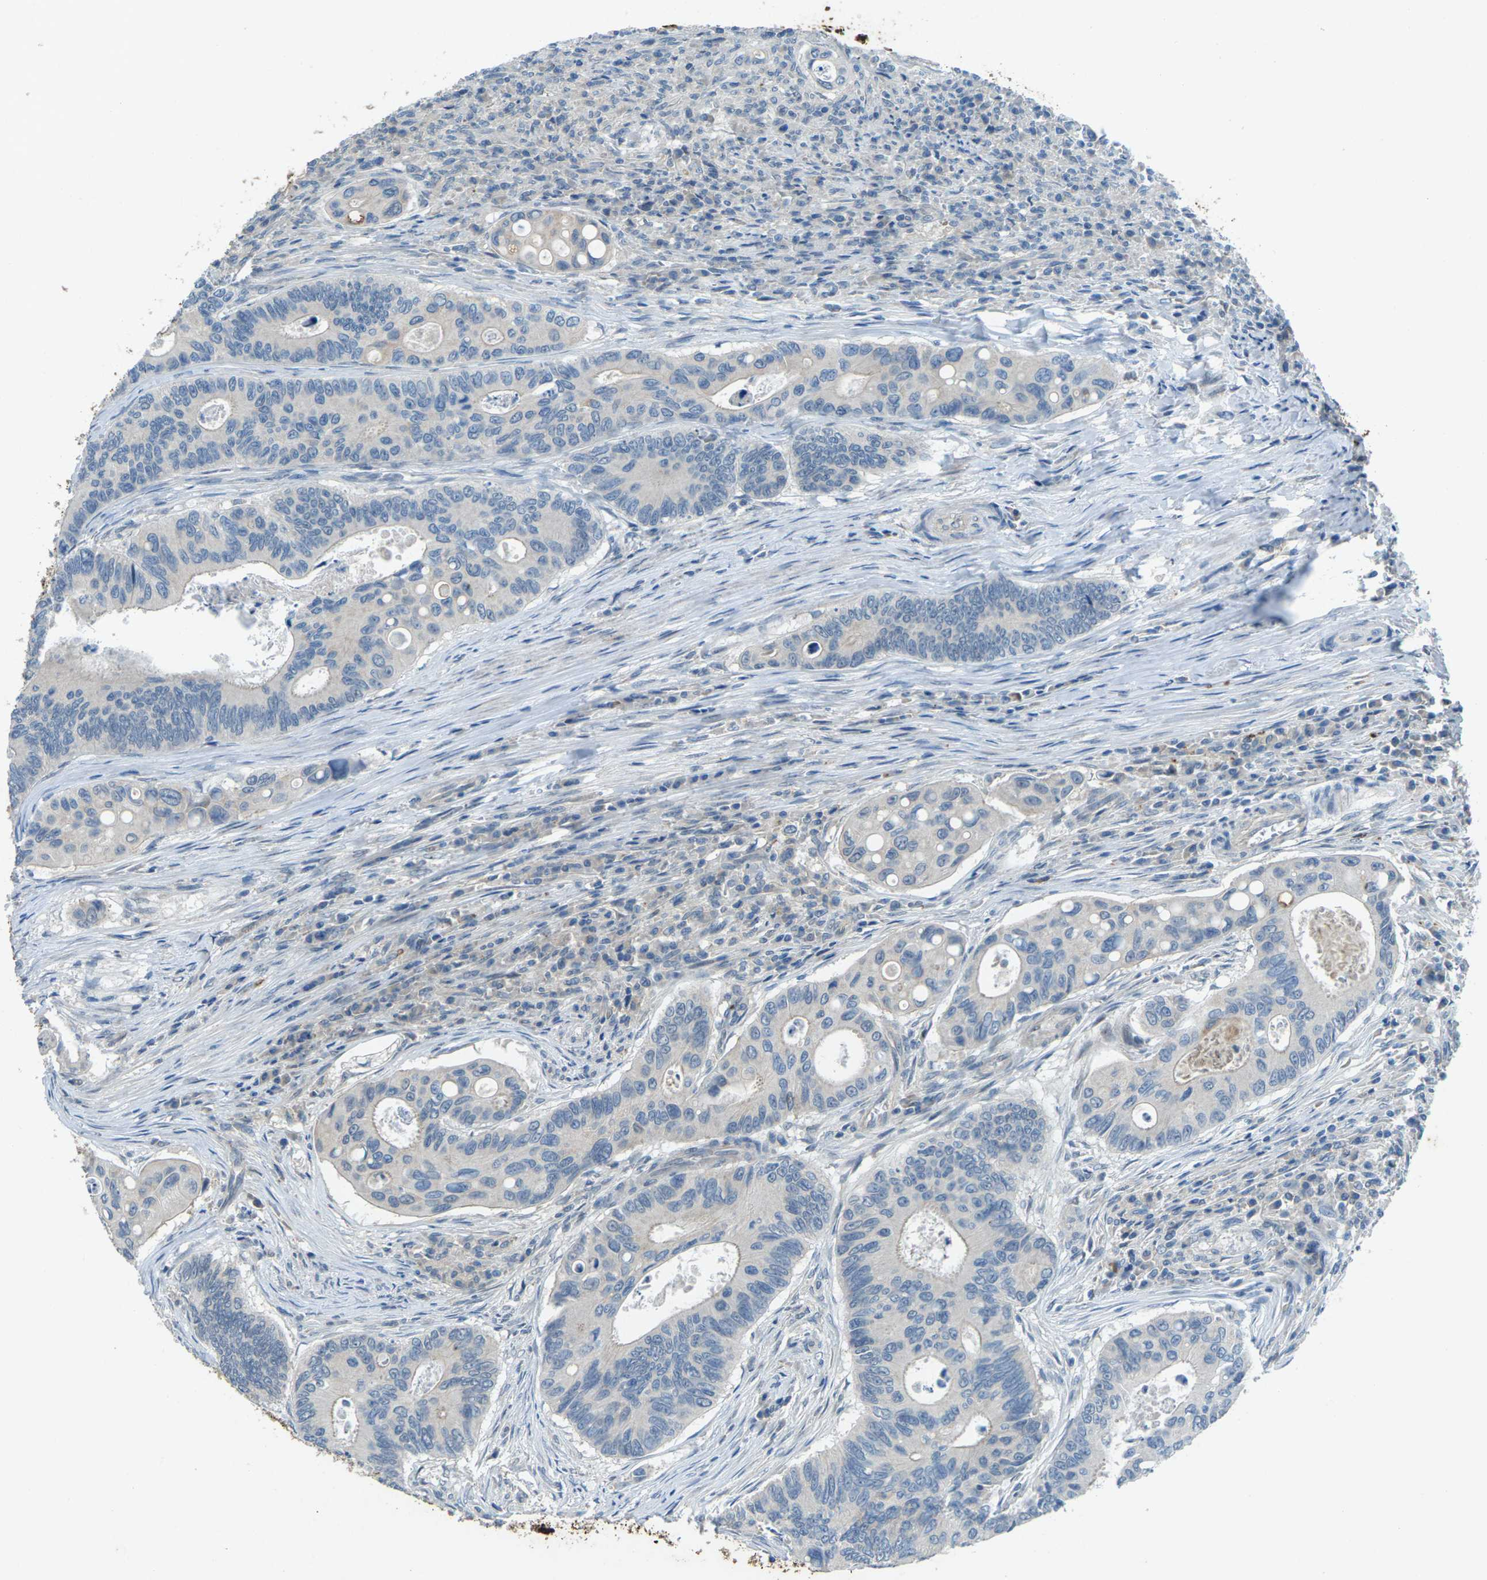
{"staining": {"intensity": "negative", "quantity": "none", "location": "none"}, "tissue": "colorectal cancer", "cell_type": "Tumor cells", "image_type": "cancer", "snomed": [{"axis": "morphology", "description": "Inflammation, NOS"}, {"axis": "morphology", "description": "Adenocarcinoma, NOS"}, {"axis": "topography", "description": "Colon"}], "caption": "Colorectal cancer was stained to show a protein in brown. There is no significant expression in tumor cells.", "gene": "SIGLEC14", "patient": {"sex": "male", "age": 72}}